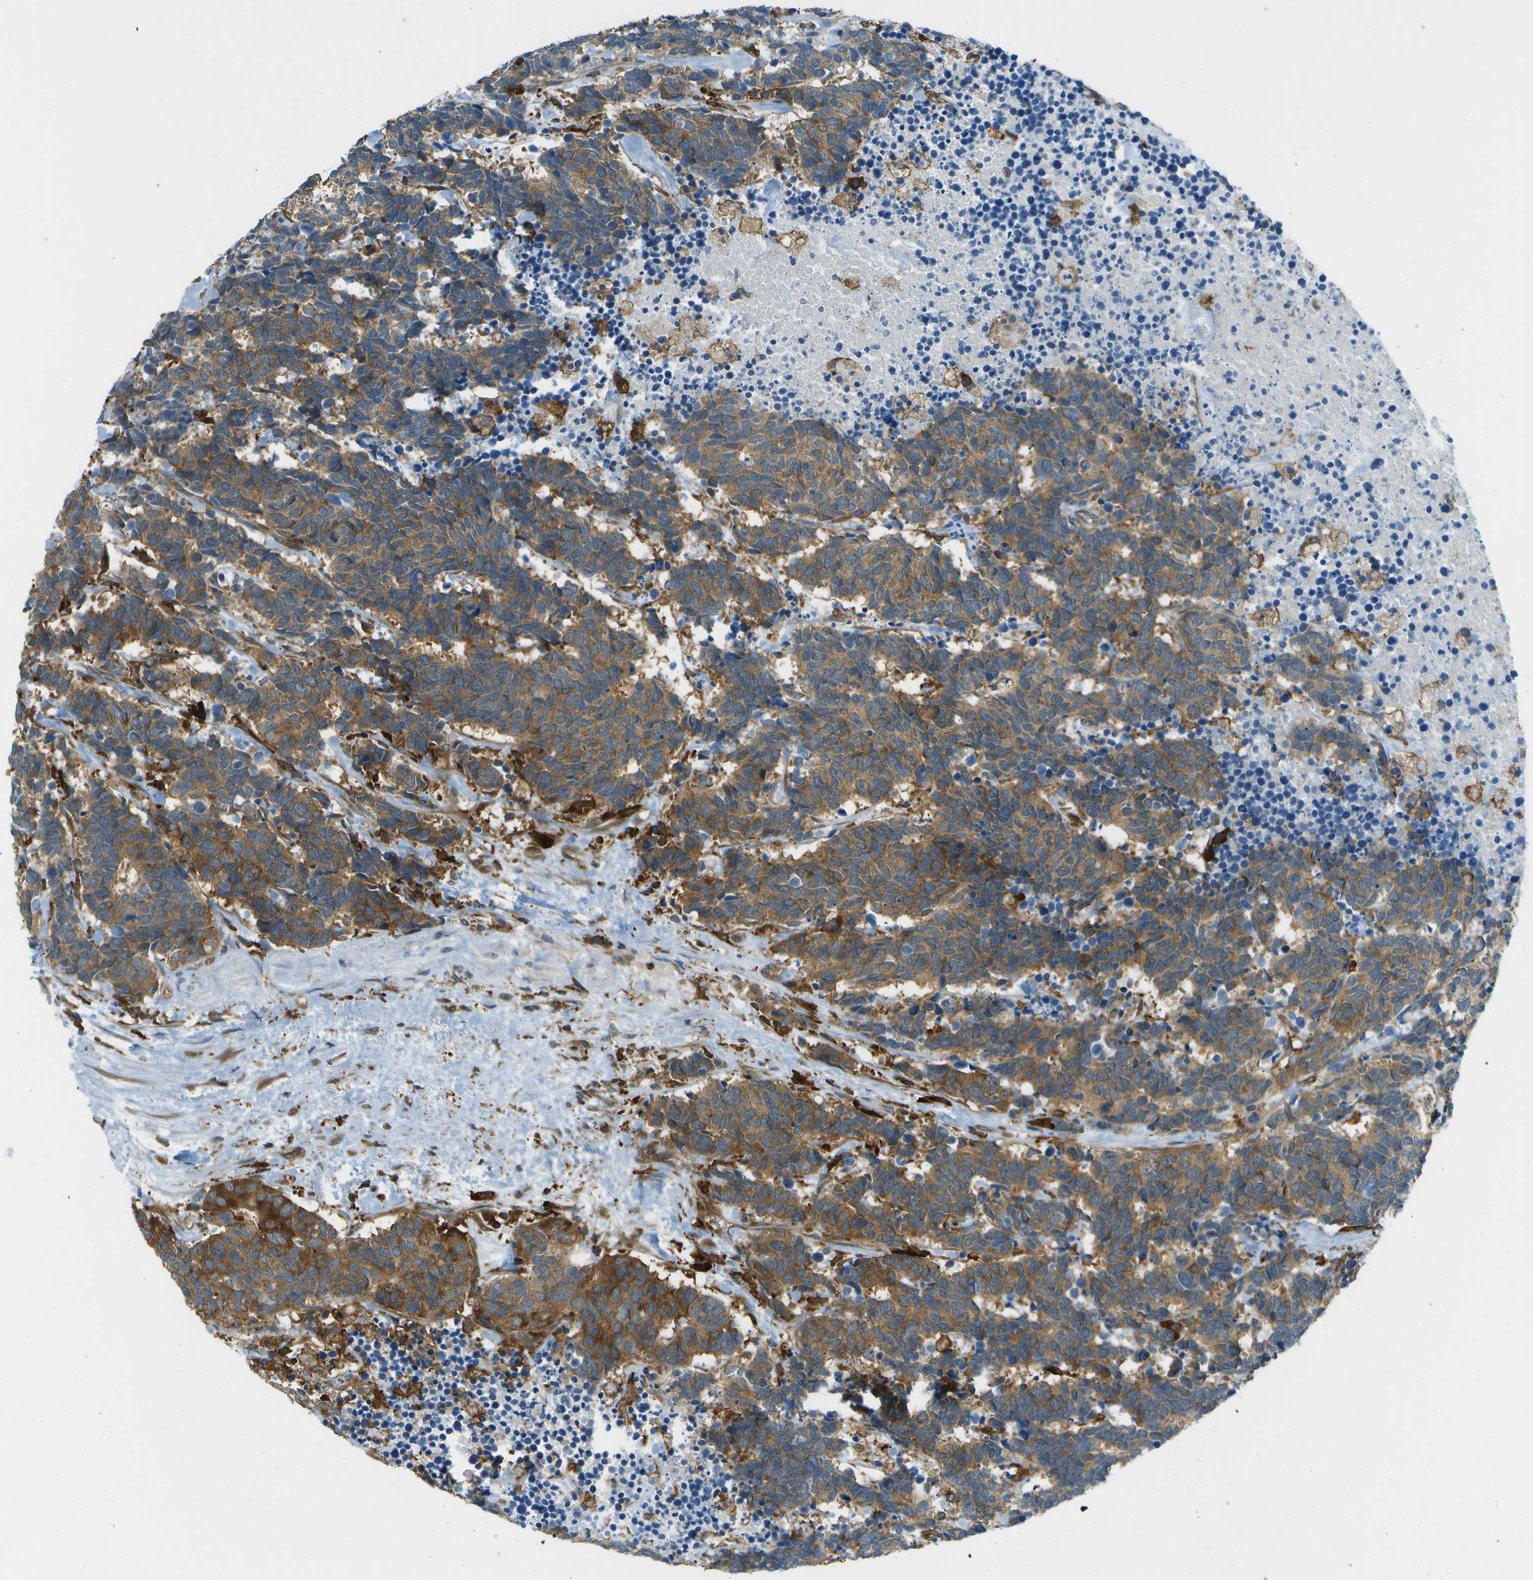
{"staining": {"intensity": "moderate", "quantity": ">75%", "location": "cytoplasmic/membranous"}, "tissue": "carcinoid", "cell_type": "Tumor cells", "image_type": "cancer", "snomed": [{"axis": "morphology", "description": "Carcinoma, NOS"}, {"axis": "morphology", "description": "Carcinoid, malignant, NOS"}, {"axis": "topography", "description": "Urinary bladder"}], "caption": "Human malignant carcinoid stained for a protein (brown) shows moderate cytoplasmic/membranous positive staining in about >75% of tumor cells.", "gene": "TMTC1", "patient": {"sex": "male", "age": 57}}